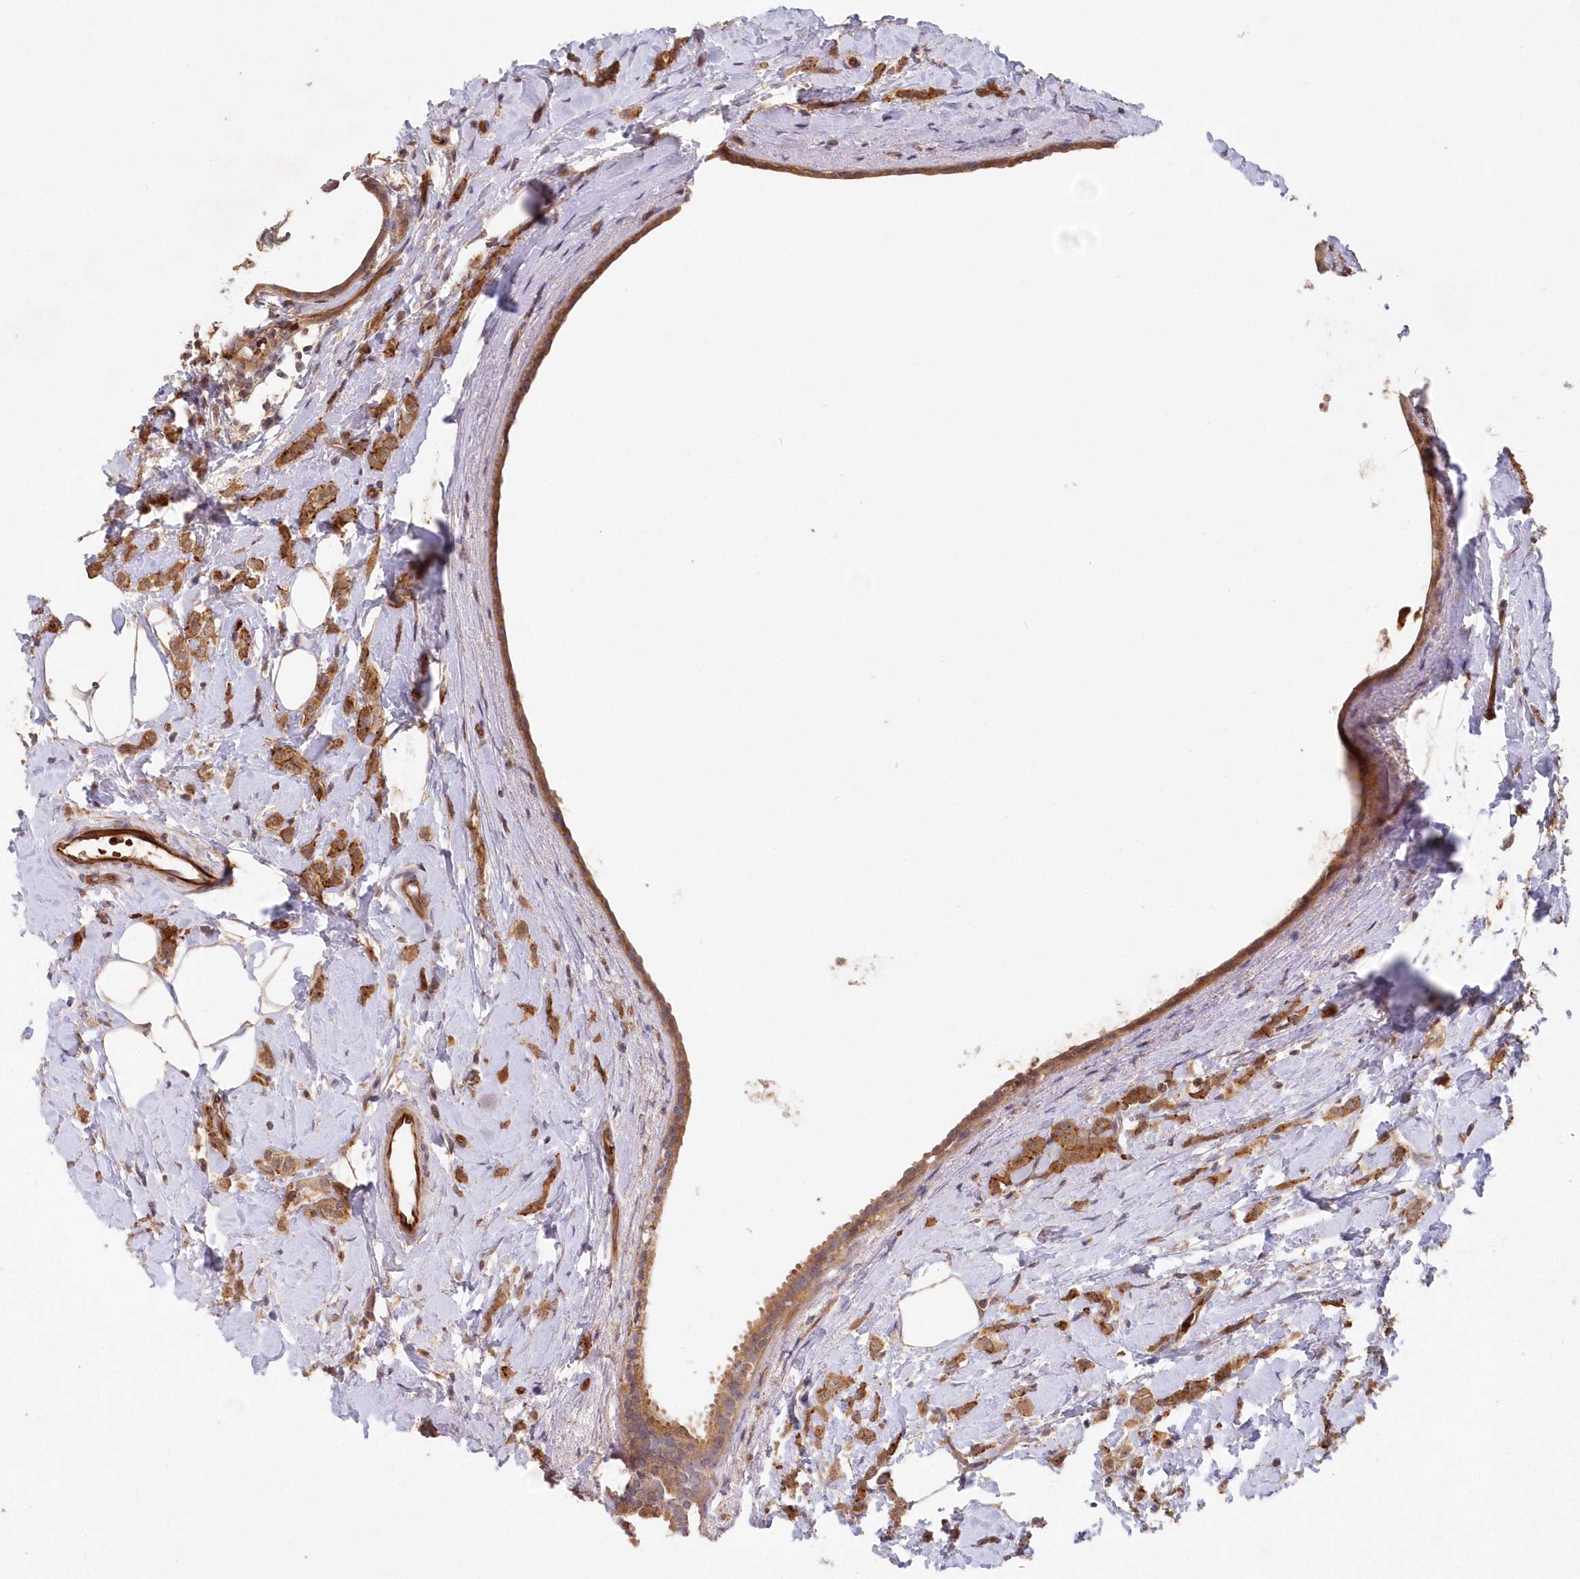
{"staining": {"intensity": "strong", "quantity": ">75%", "location": "cytoplasmic/membranous"}, "tissue": "breast cancer", "cell_type": "Tumor cells", "image_type": "cancer", "snomed": [{"axis": "morphology", "description": "Lobular carcinoma"}, {"axis": "topography", "description": "Breast"}], "caption": "Protein expression analysis of human lobular carcinoma (breast) reveals strong cytoplasmic/membranous positivity in about >75% of tumor cells.", "gene": "HYCC2", "patient": {"sex": "female", "age": 47}}